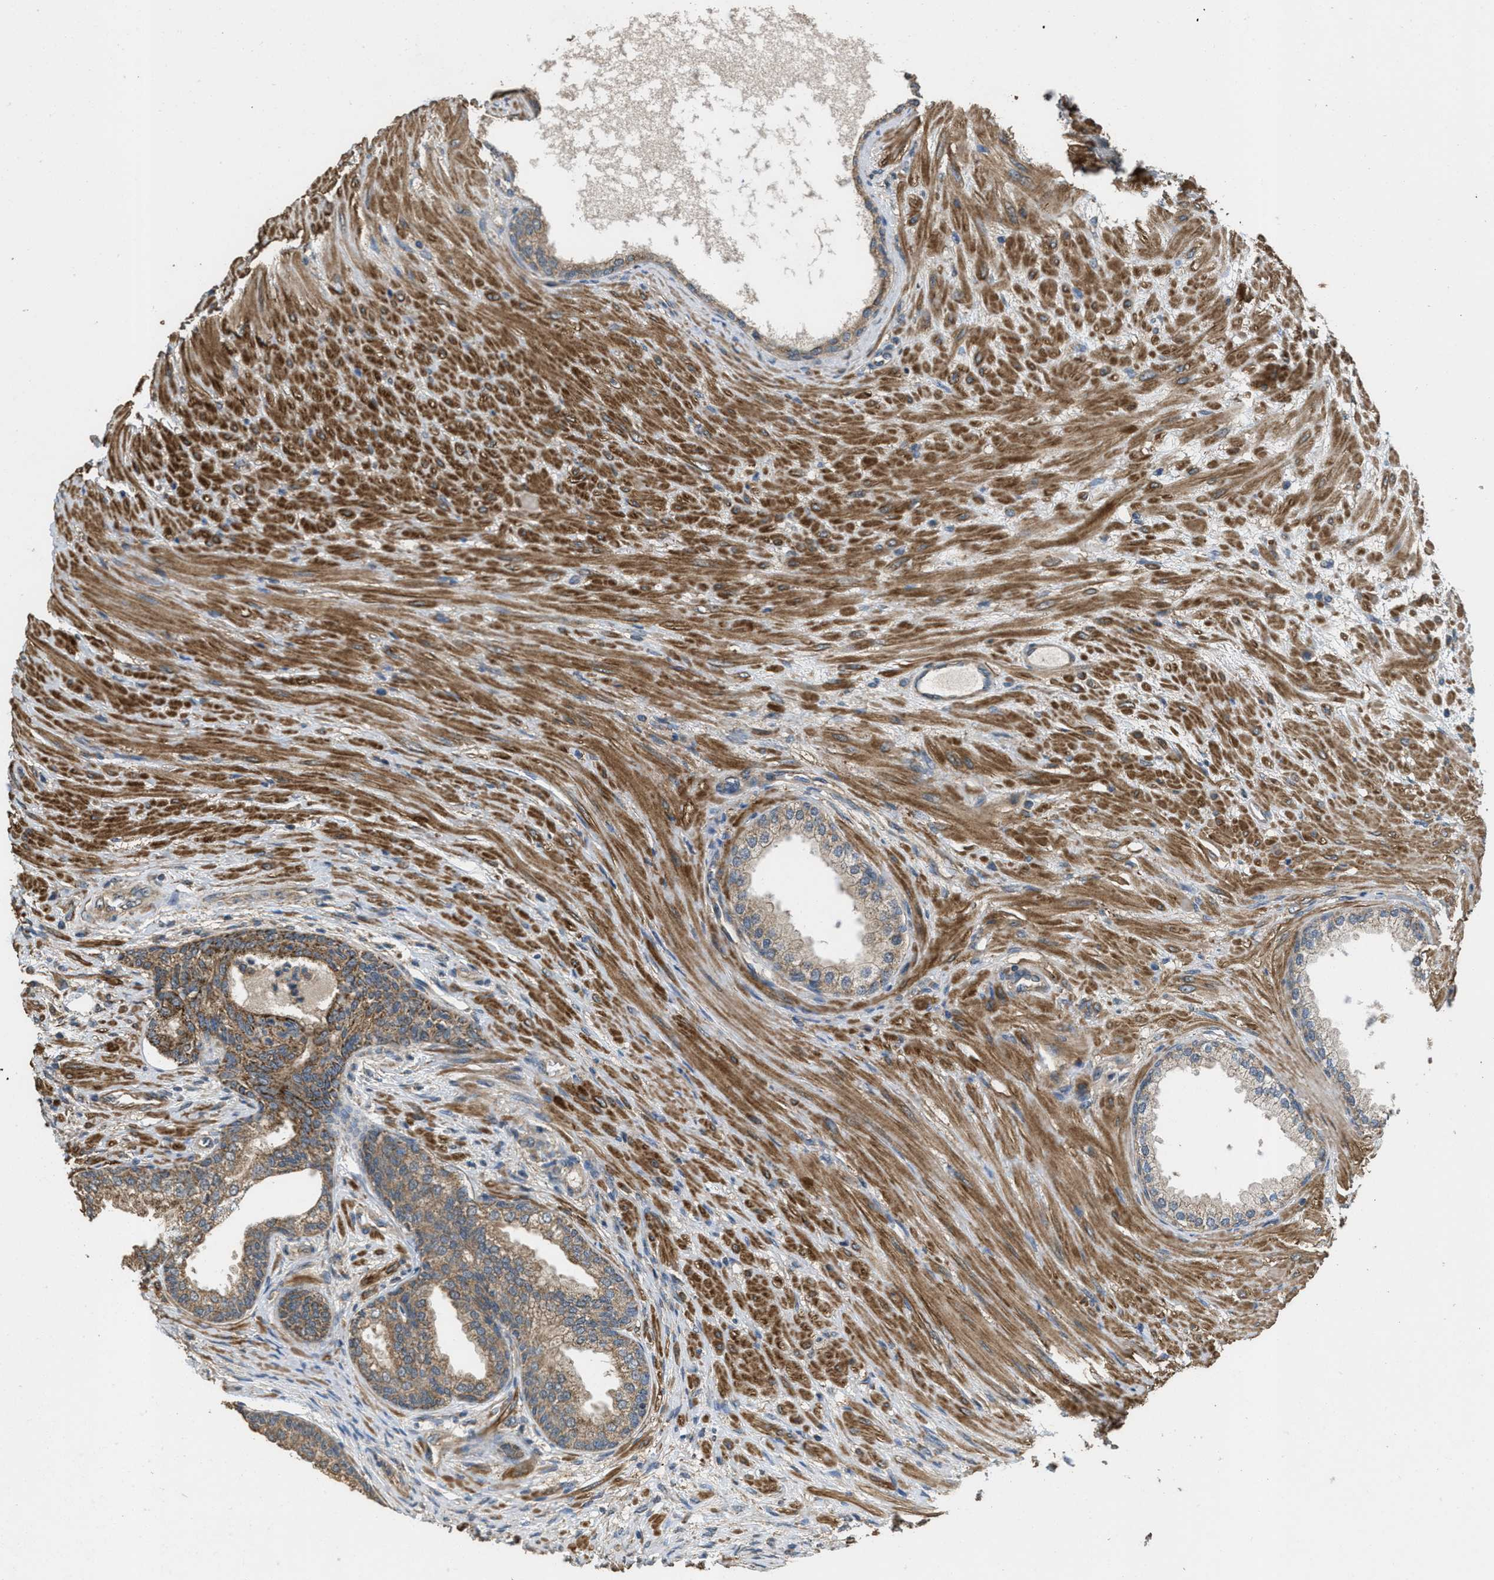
{"staining": {"intensity": "moderate", "quantity": ">75%", "location": "cytoplasmic/membranous"}, "tissue": "prostate", "cell_type": "Glandular cells", "image_type": "normal", "snomed": [{"axis": "morphology", "description": "Normal tissue, NOS"}, {"axis": "topography", "description": "Prostate"}], "caption": "A micrograph showing moderate cytoplasmic/membranous staining in approximately >75% of glandular cells in normal prostate, as visualized by brown immunohistochemical staining.", "gene": "THBS2", "patient": {"sex": "male", "age": 76}}